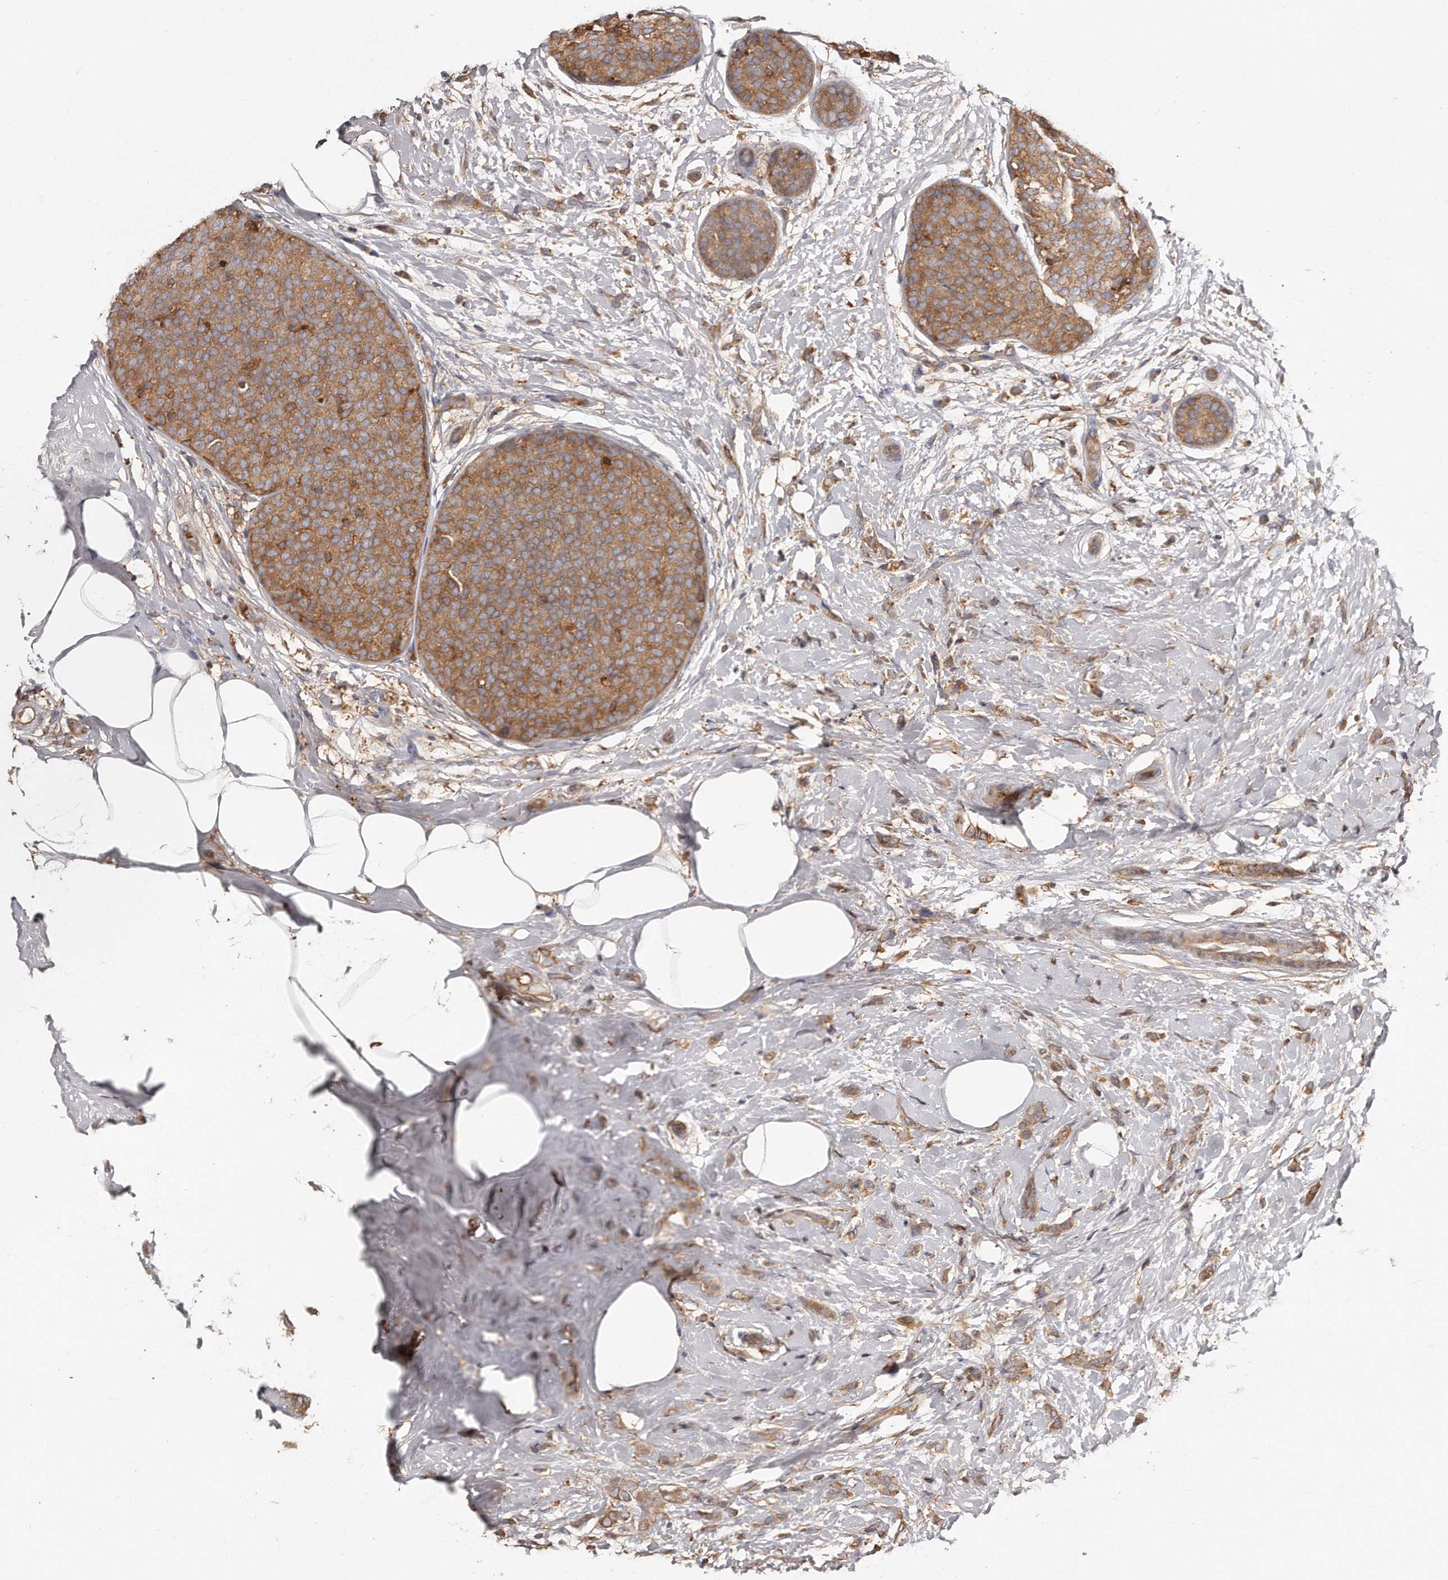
{"staining": {"intensity": "moderate", "quantity": ">75%", "location": "cytoplasmic/membranous"}, "tissue": "breast cancer", "cell_type": "Tumor cells", "image_type": "cancer", "snomed": [{"axis": "morphology", "description": "Lobular carcinoma, in situ"}, {"axis": "morphology", "description": "Lobular carcinoma"}, {"axis": "topography", "description": "Breast"}], "caption": "This micrograph reveals lobular carcinoma (breast) stained with IHC to label a protein in brown. The cytoplasmic/membranous of tumor cells show moderate positivity for the protein. Nuclei are counter-stained blue.", "gene": "CAP1", "patient": {"sex": "female", "age": 41}}